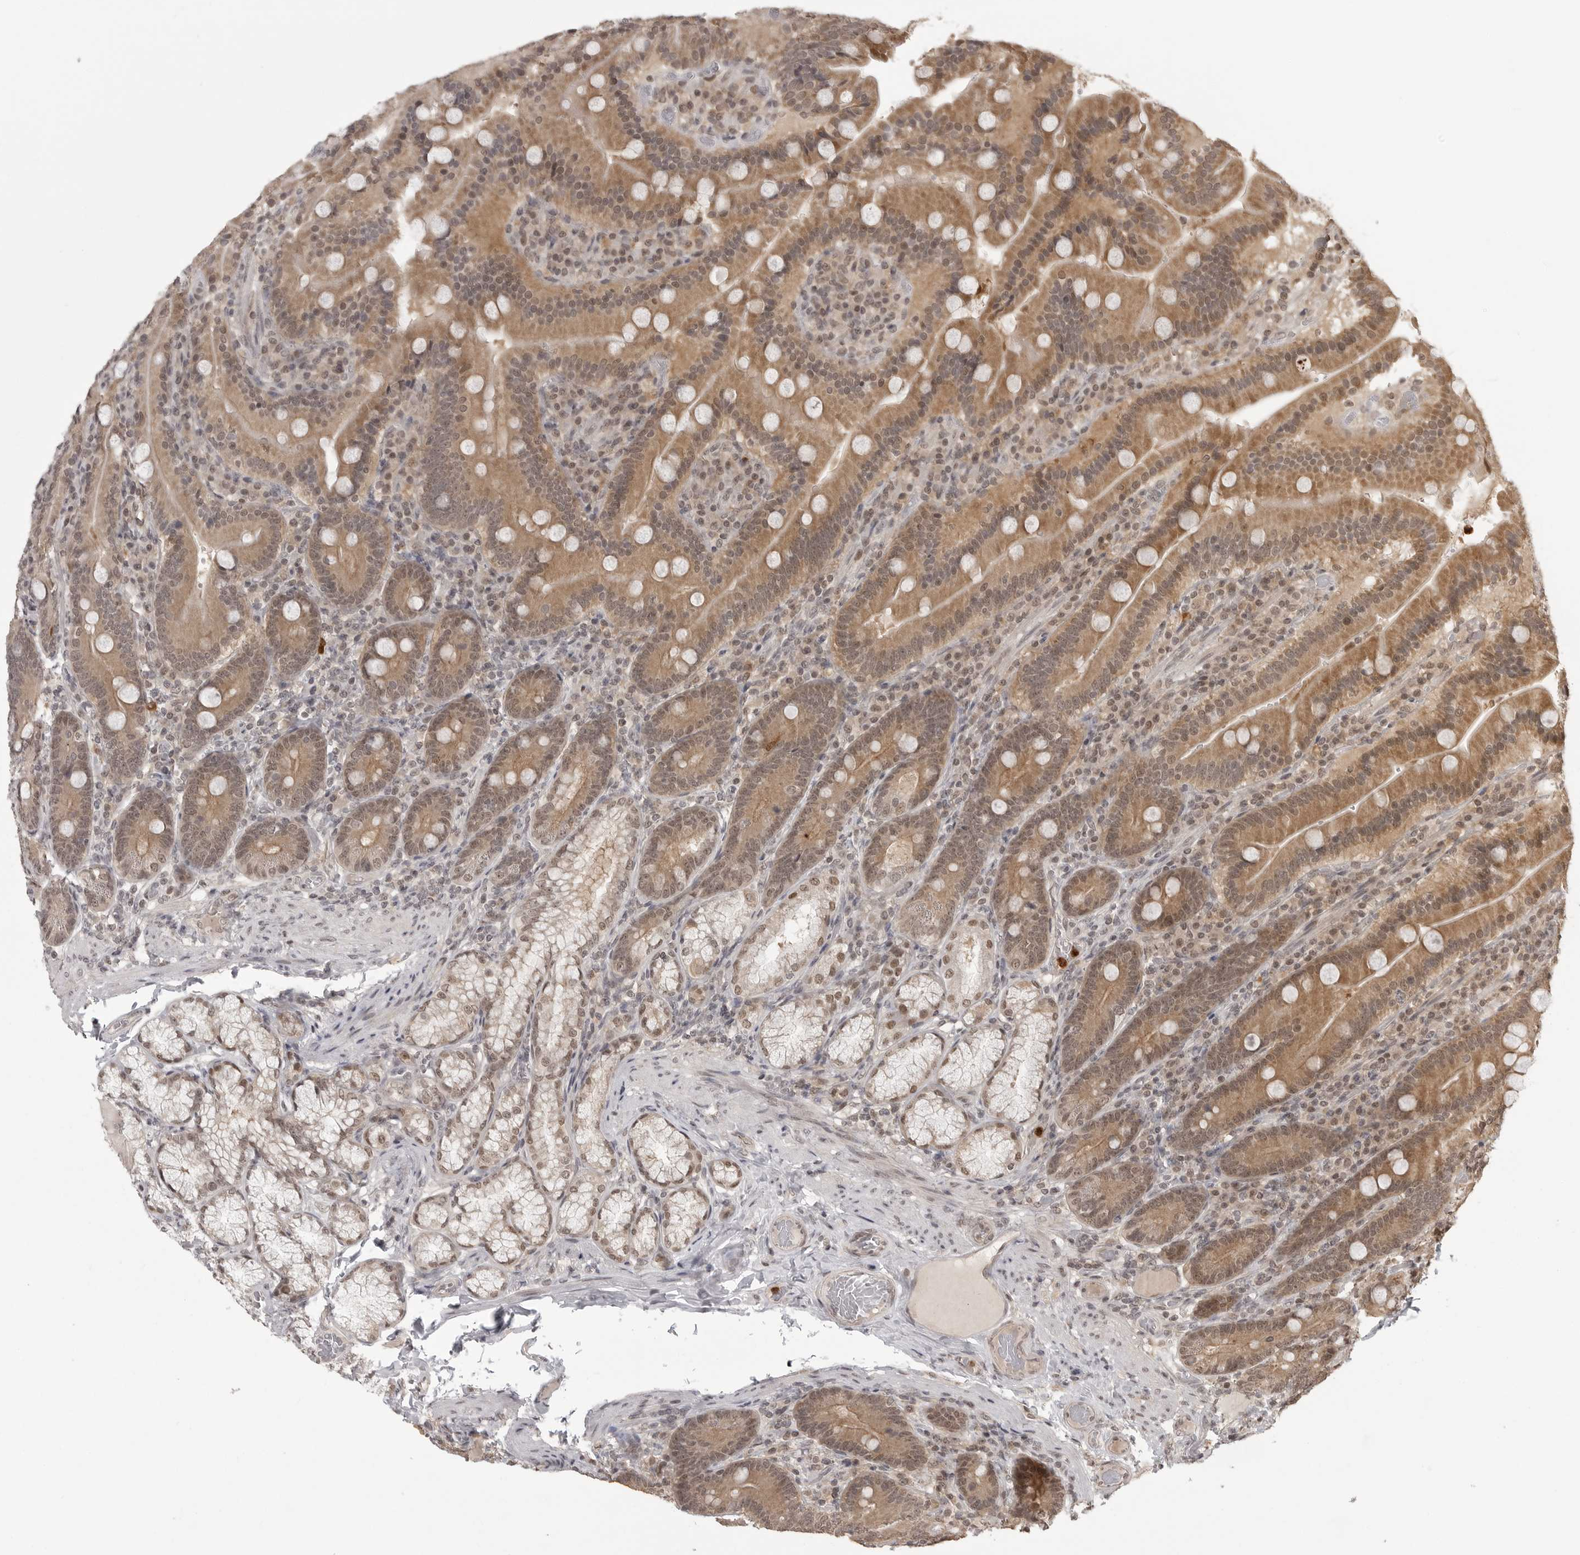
{"staining": {"intensity": "moderate", "quantity": ">75%", "location": "cytoplasmic/membranous,nuclear"}, "tissue": "duodenum", "cell_type": "Glandular cells", "image_type": "normal", "snomed": [{"axis": "morphology", "description": "Normal tissue, NOS"}, {"axis": "topography", "description": "Duodenum"}], "caption": "Duodenum stained for a protein displays moderate cytoplasmic/membranous,nuclear positivity in glandular cells. (DAB IHC with brightfield microscopy, high magnification).", "gene": "PEG3", "patient": {"sex": "female", "age": 62}}